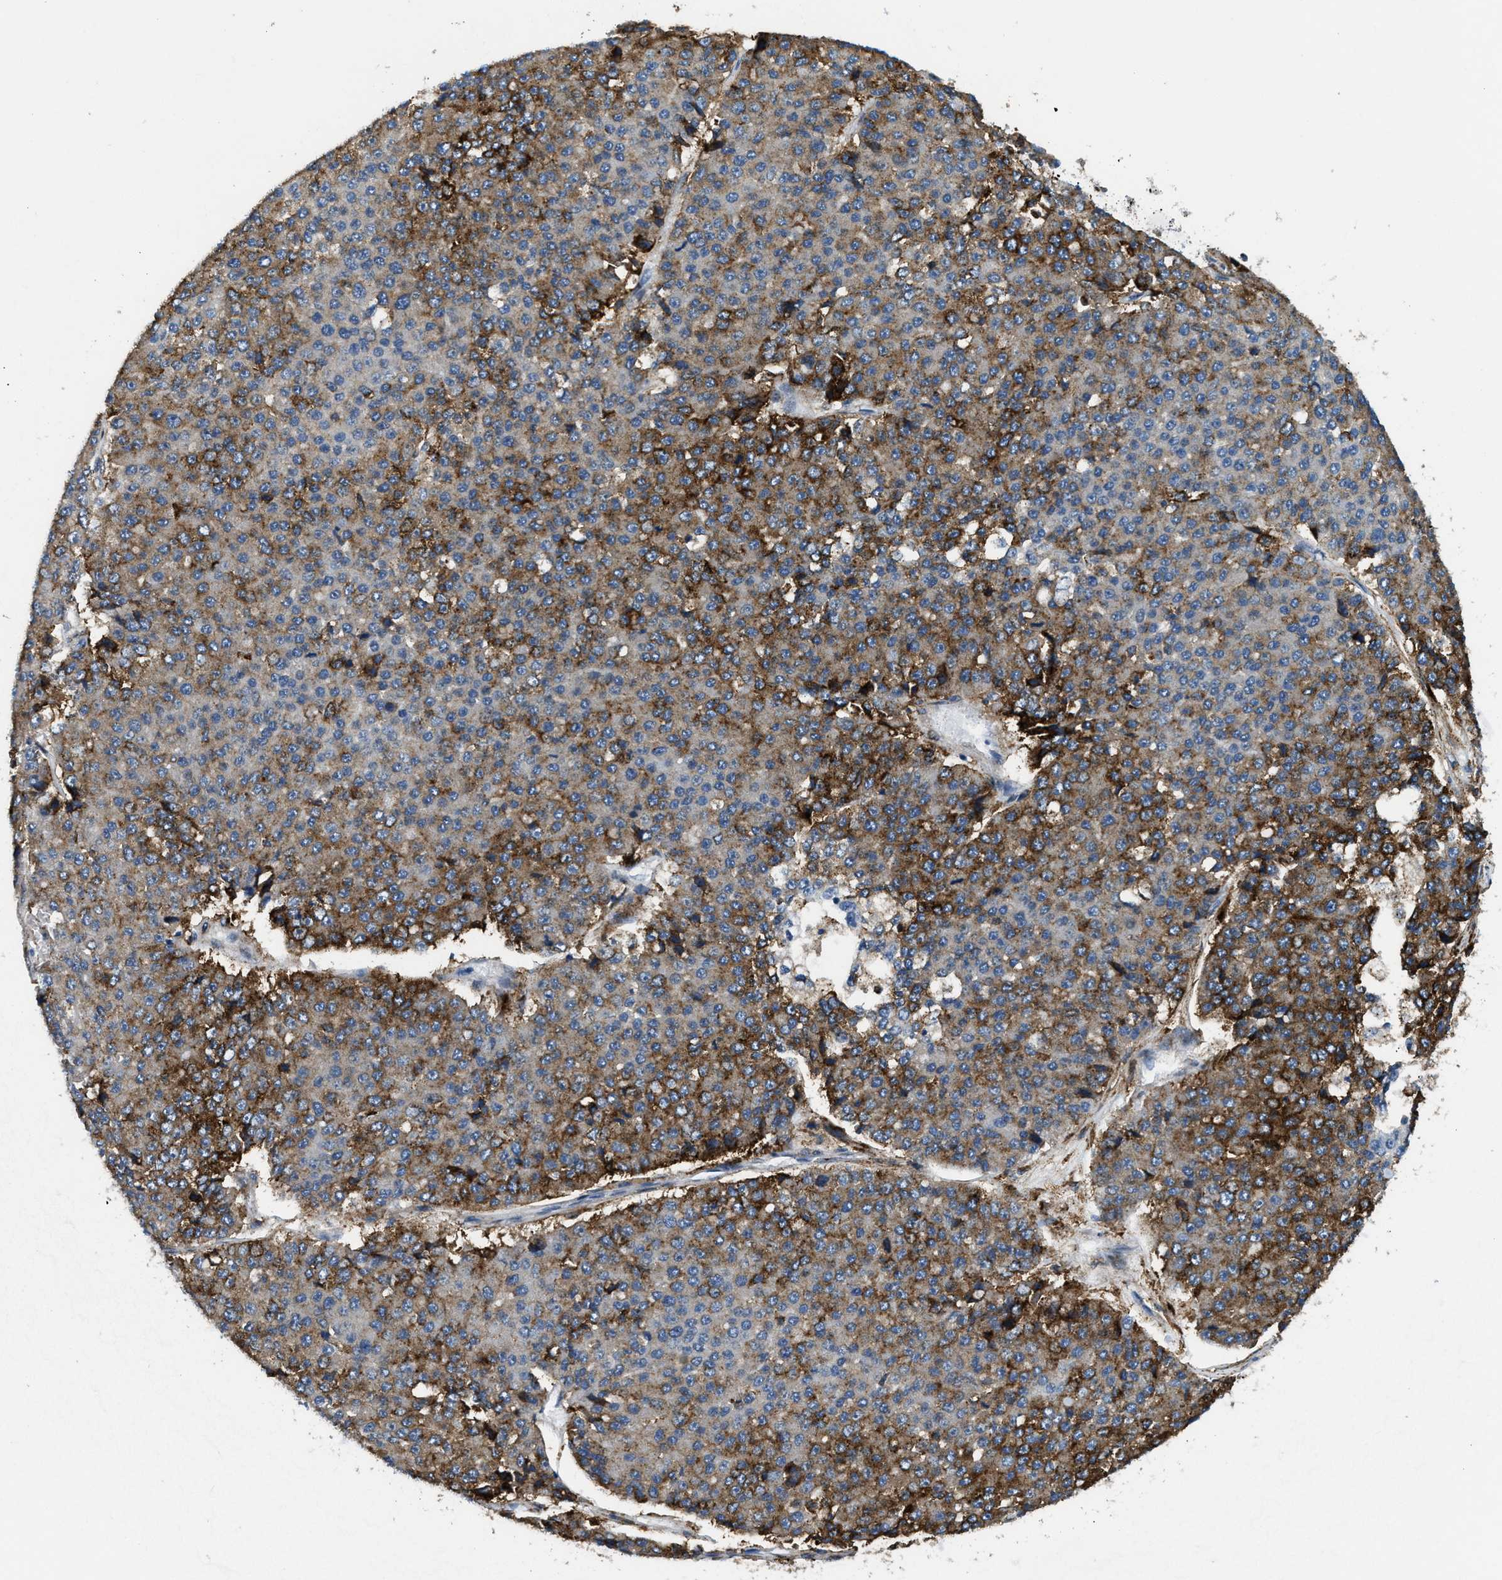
{"staining": {"intensity": "moderate", "quantity": "25%-75%", "location": "cytoplasmic/membranous"}, "tissue": "pancreatic cancer", "cell_type": "Tumor cells", "image_type": "cancer", "snomed": [{"axis": "morphology", "description": "Adenocarcinoma, NOS"}, {"axis": "topography", "description": "Pancreas"}], "caption": "Pancreatic adenocarcinoma stained for a protein (brown) shows moderate cytoplasmic/membranous positive positivity in about 25%-75% of tumor cells.", "gene": "LRP1", "patient": {"sex": "male", "age": 50}}